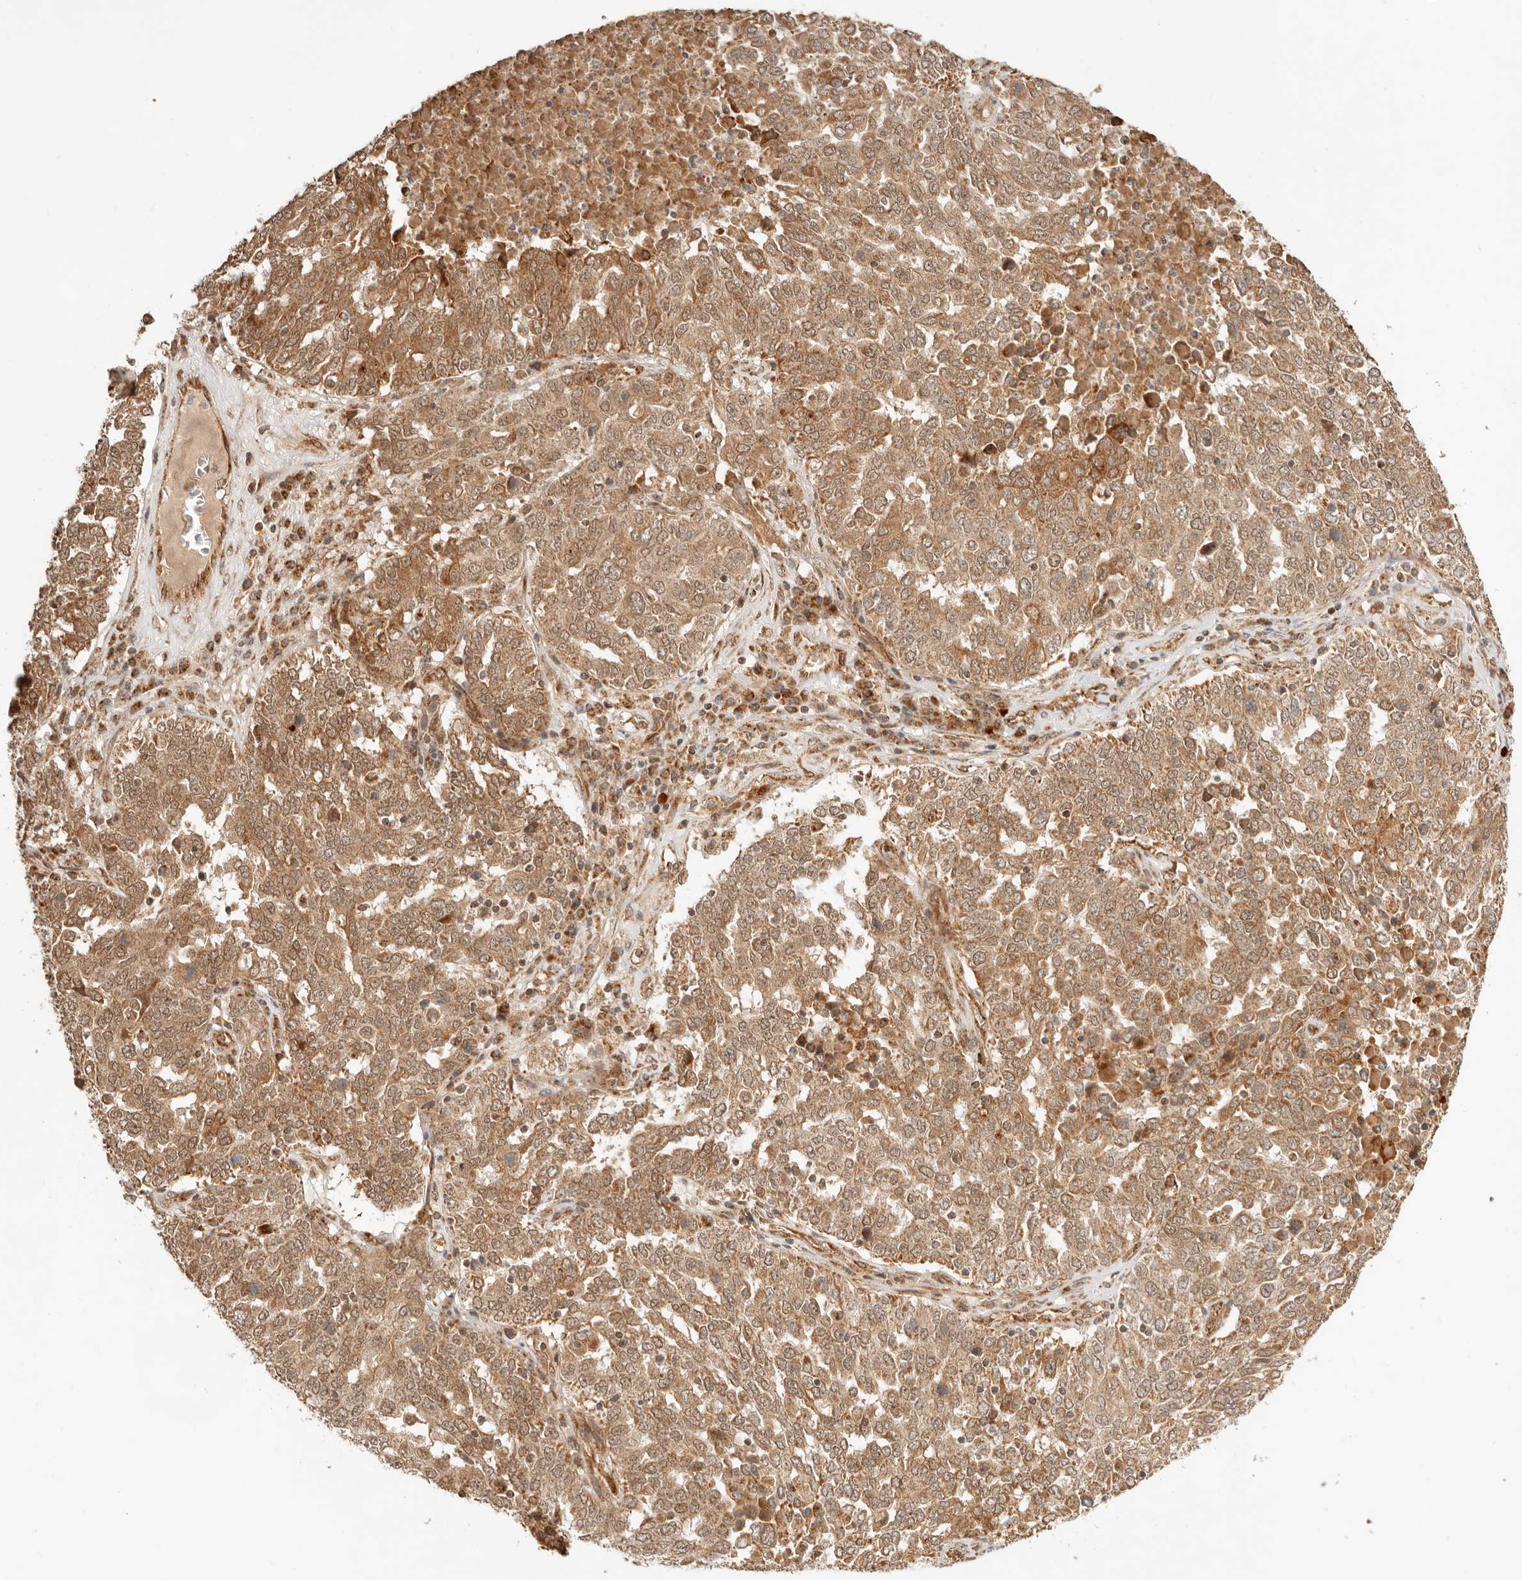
{"staining": {"intensity": "moderate", "quantity": ">75%", "location": "cytoplasmic/membranous,nuclear"}, "tissue": "ovarian cancer", "cell_type": "Tumor cells", "image_type": "cancer", "snomed": [{"axis": "morphology", "description": "Carcinoma, endometroid"}, {"axis": "topography", "description": "Ovary"}], "caption": "Endometroid carcinoma (ovarian) stained for a protein exhibits moderate cytoplasmic/membranous and nuclear positivity in tumor cells. (DAB = brown stain, brightfield microscopy at high magnification).", "gene": "BAALC", "patient": {"sex": "female", "age": 62}}